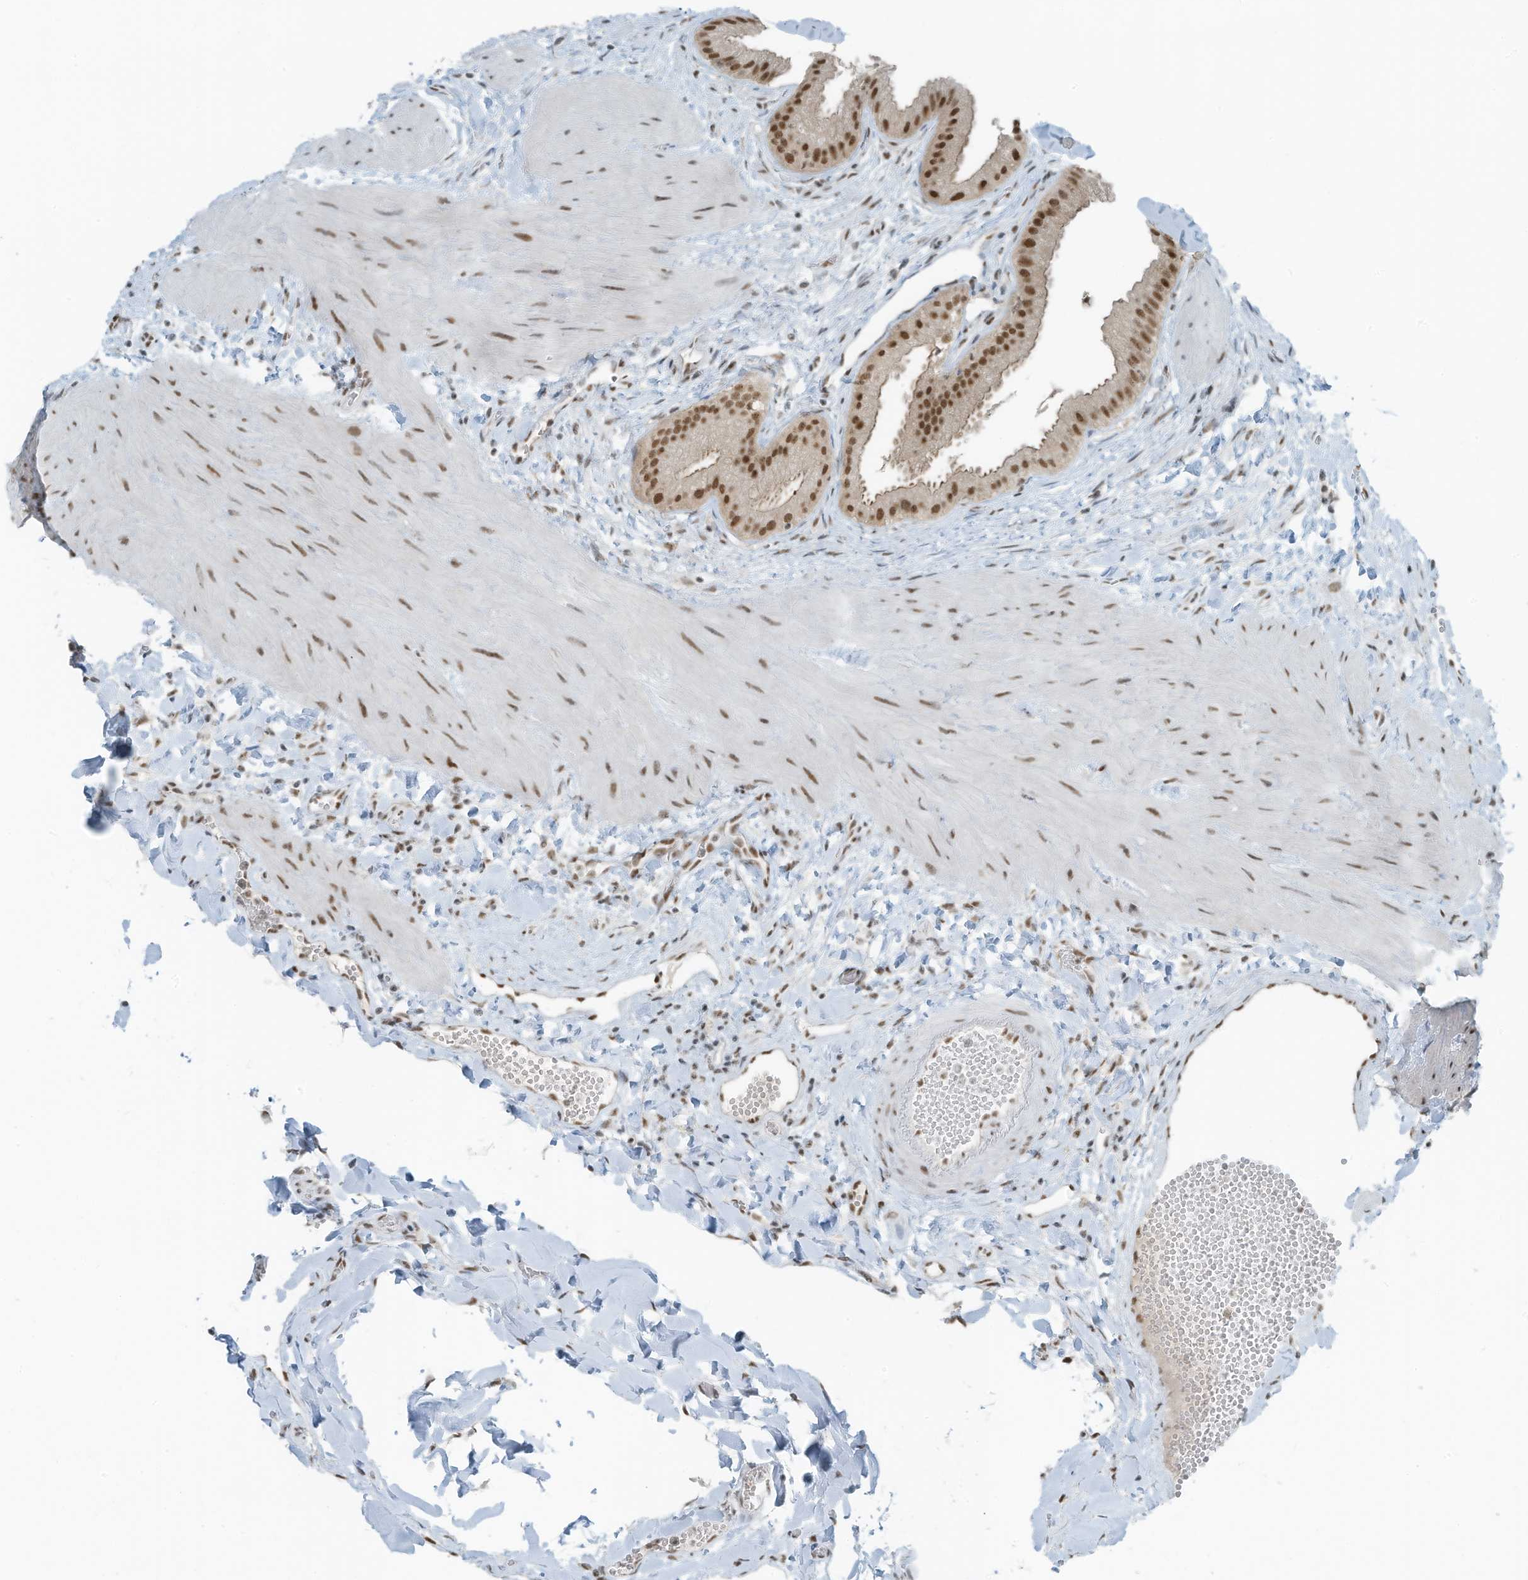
{"staining": {"intensity": "moderate", "quantity": ">75%", "location": "nuclear"}, "tissue": "gallbladder", "cell_type": "Glandular cells", "image_type": "normal", "snomed": [{"axis": "morphology", "description": "Normal tissue, NOS"}, {"axis": "topography", "description": "Gallbladder"}], "caption": "Immunohistochemical staining of unremarkable human gallbladder reveals >75% levels of moderate nuclear protein staining in about >75% of glandular cells.", "gene": "WRNIP1", "patient": {"sex": "male", "age": 55}}